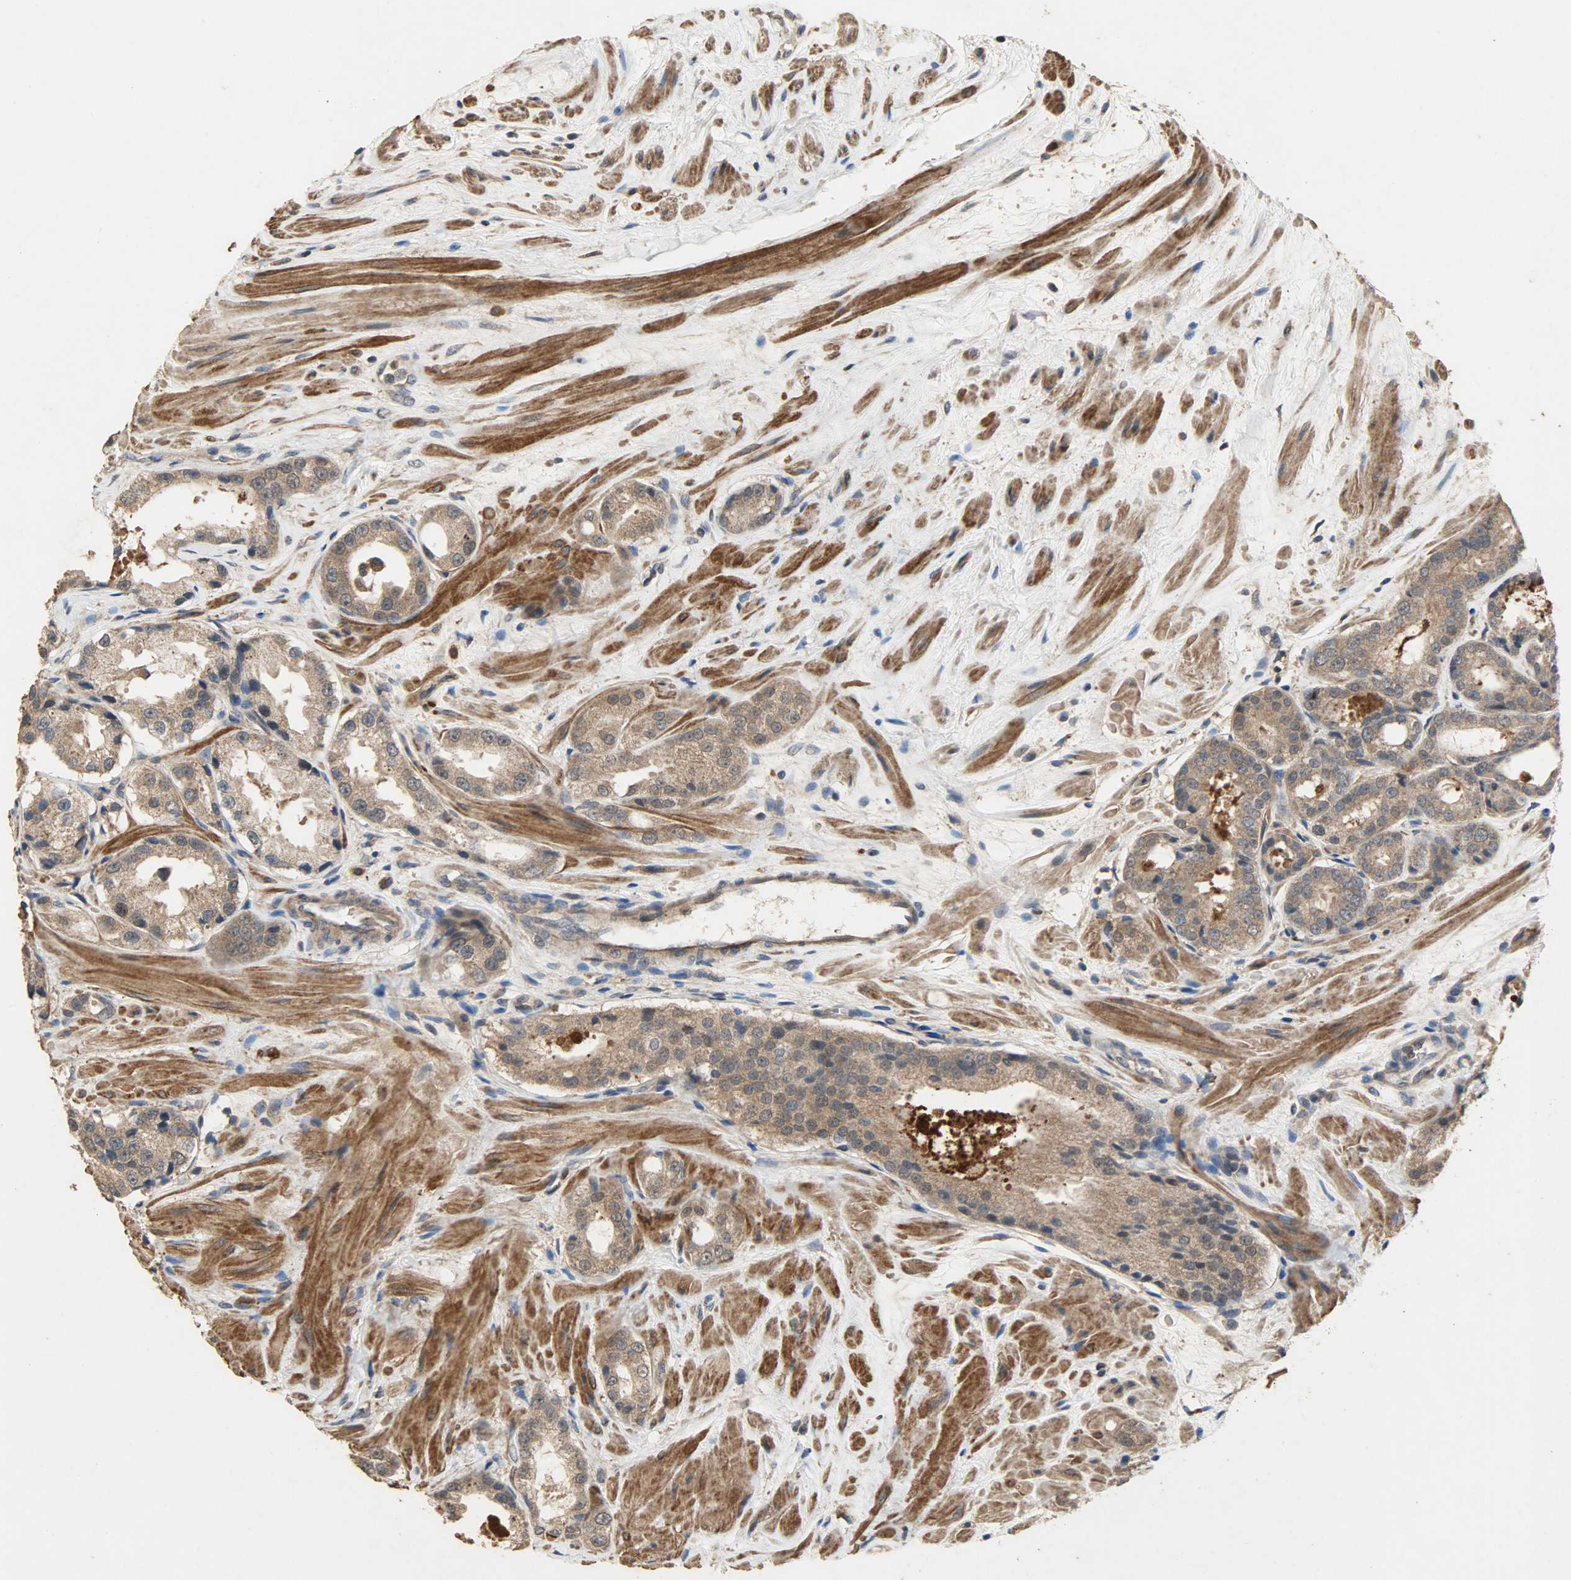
{"staining": {"intensity": "moderate", "quantity": ">75%", "location": "cytoplasmic/membranous"}, "tissue": "prostate cancer", "cell_type": "Tumor cells", "image_type": "cancer", "snomed": [{"axis": "morphology", "description": "Adenocarcinoma, Medium grade"}, {"axis": "topography", "description": "Prostate"}], "caption": "A histopathology image of human medium-grade adenocarcinoma (prostate) stained for a protein displays moderate cytoplasmic/membranous brown staining in tumor cells. (DAB = brown stain, brightfield microscopy at high magnification).", "gene": "CDKN2C", "patient": {"sex": "male", "age": 60}}